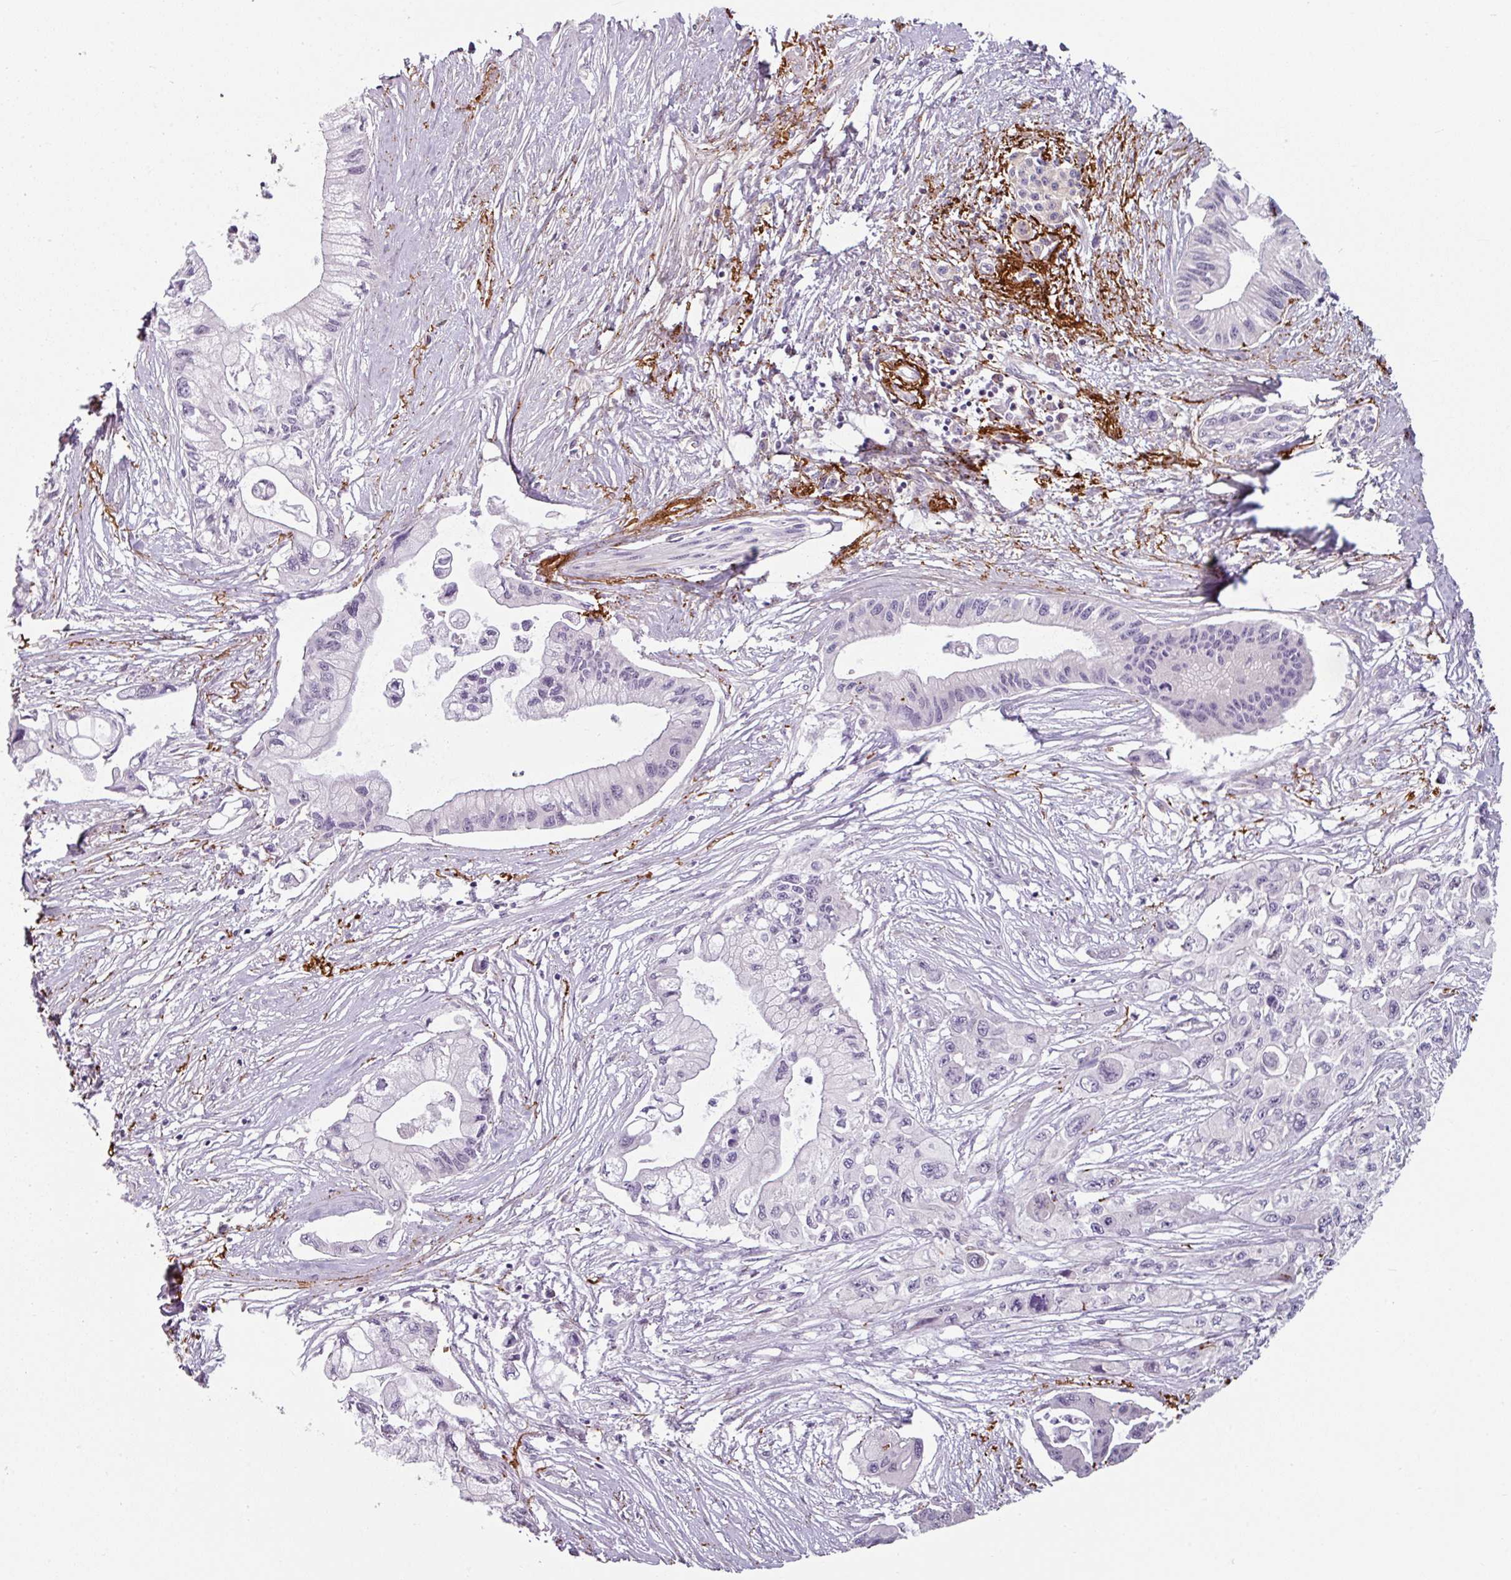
{"staining": {"intensity": "negative", "quantity": "none", "location": "none"}, "tissue": "pancreatic cancer", "cell_type": "Tumor cells", "image_type": "cancer", "snomed": [{"axis": "morphology", "description": "Adenocarcinoma, NOS"}, {"axis": "topography", "description": "Pancreas"}], "caption": "Tumor cells show no significant staining in pancreatic cancer (adenocarcinoma).", "gene": "MTMR14", "patient": {"sex": "male", "age": 61}}